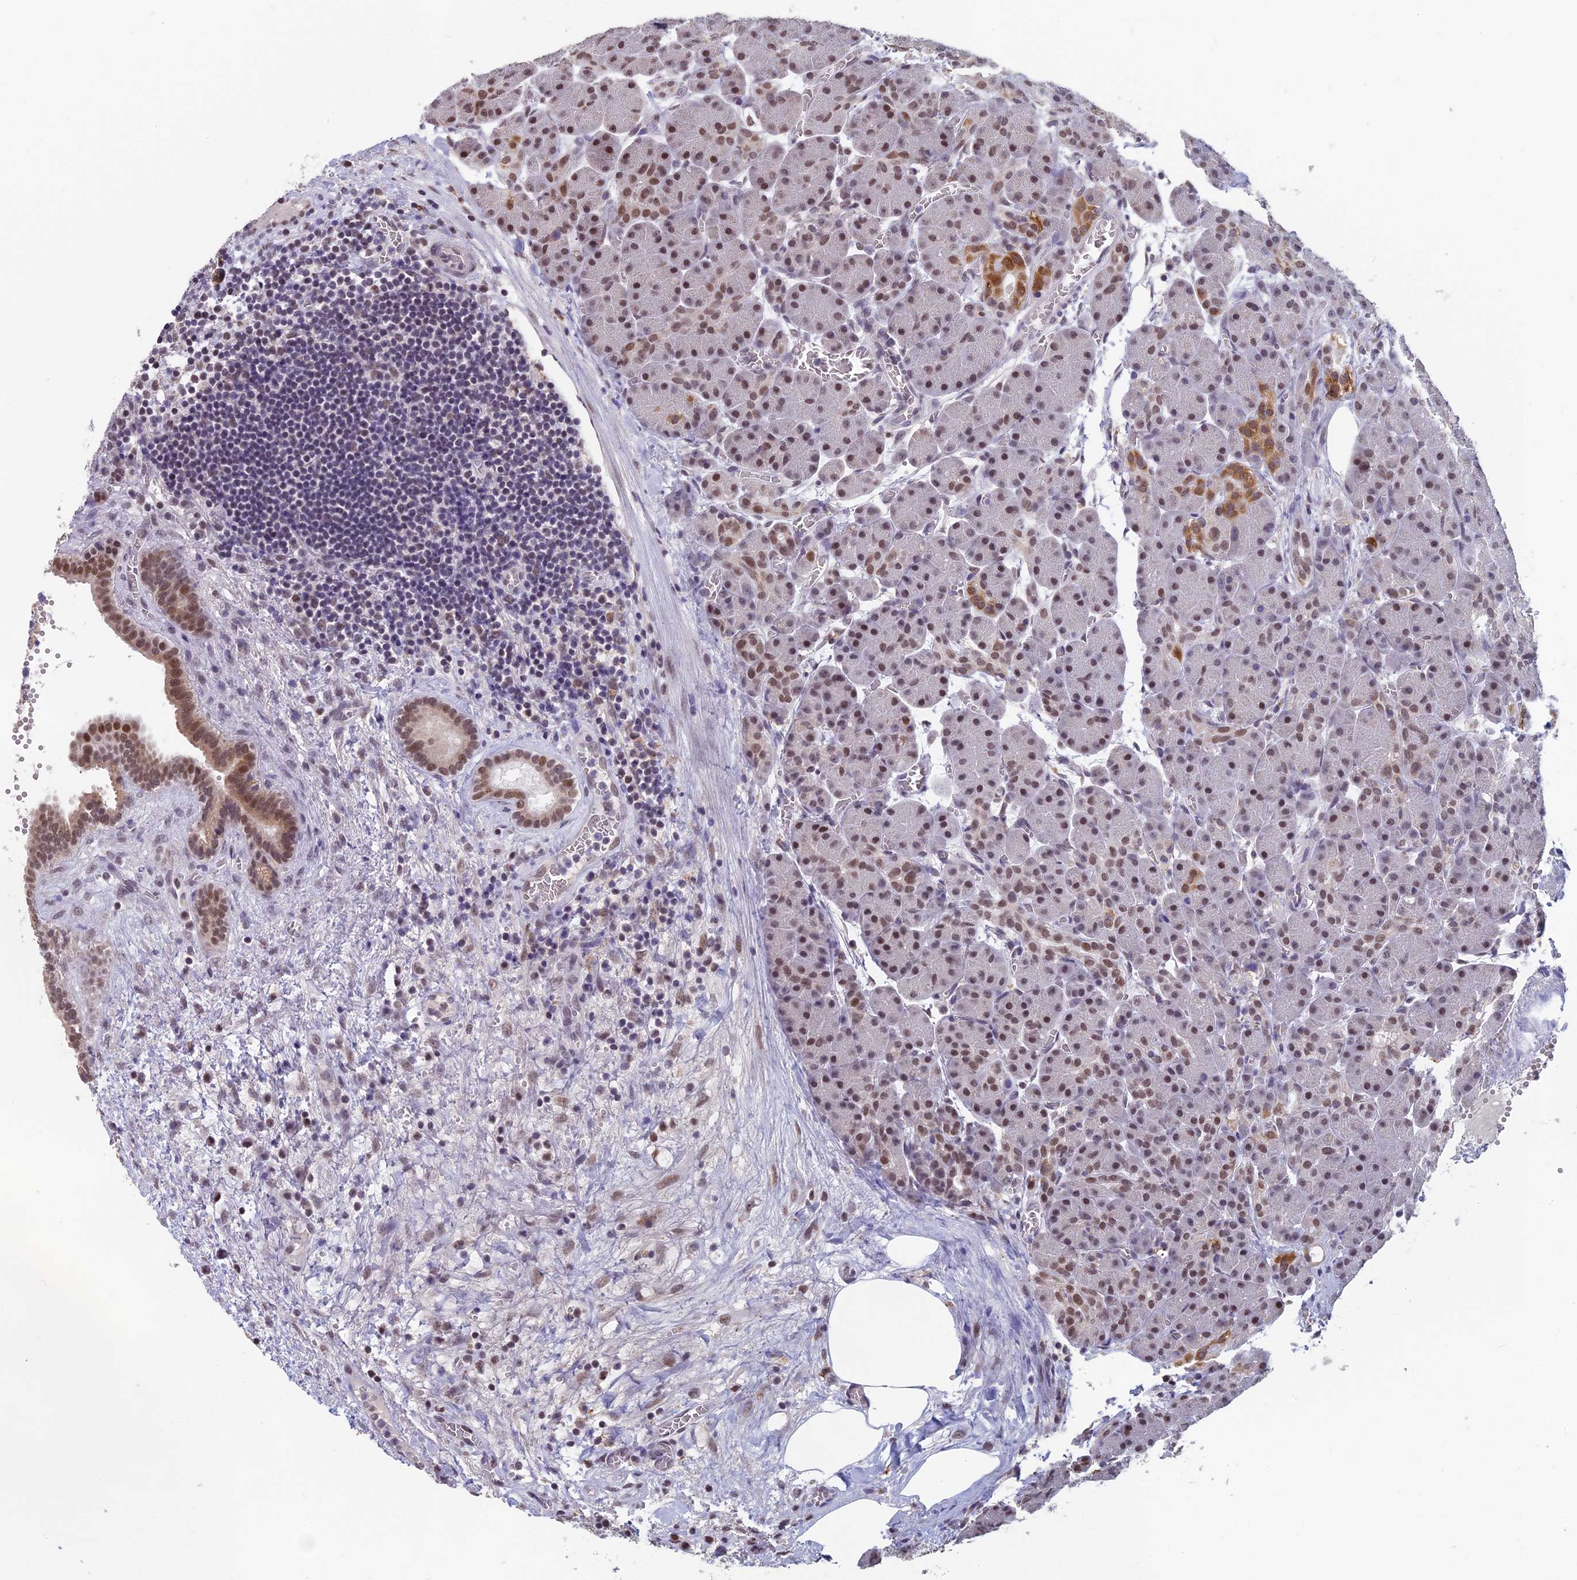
{"staining": {"intensity": "moderate", "quantity": "25%-75%", "location": "nuclear"}, "tissue": "pancreas", "cell_type": "Exocrine glandular cells", "image_type": "normal", "snomed": [{"axis": "morphology", "description": "Normal tissue, NOS"}, {"axis": "topography", "description": "Pancreas"}], "caption": "Immunohistochemistry histopathology image of normal pancreas: human pancreas stained using immunohistochemistry reveals medium levels of moderate protein expression localized specifically in the nuclear of exocrine glandular cells, appearing as a nuclear brown color.", "gene": "MT", "patient": {"sex": "male", "age": 63}}